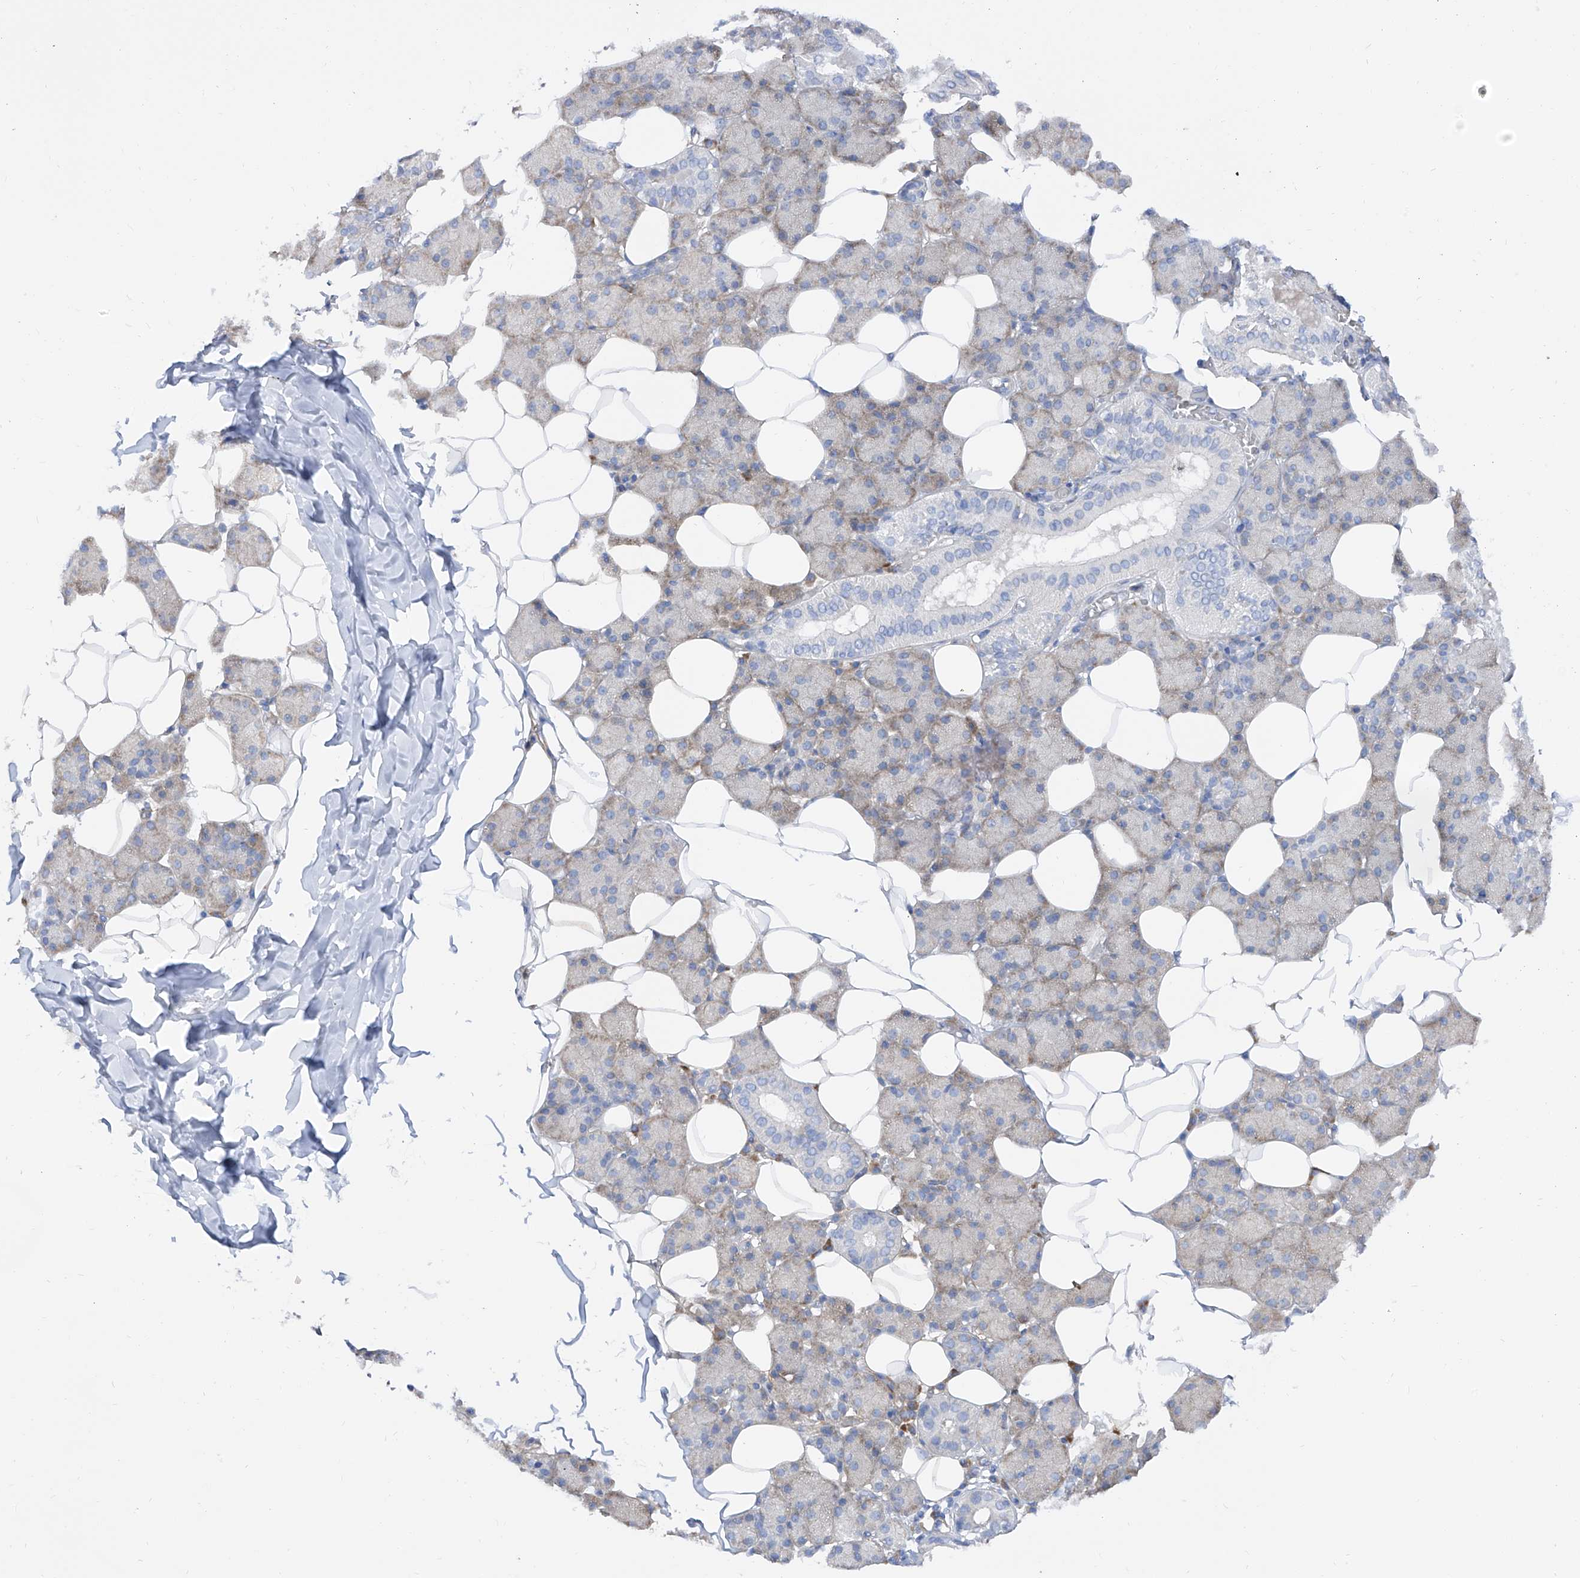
{"staining": {"intensity": "negative", "quantity": "none", "location": "none"}, "tissue": "salivary gland", "cell_type": "Glandular cells", "image_type": "normal", "snomed": [{"axis": "morphology", "description": "Normal tissue, NOS"}, {"axis": "topography", "description": "Salivary gland"}], "caption": "High power microscopy histopathology image of an immunohistochemistry image of unremarkable salivary gland, revealing no significant expression in glandular cells.", "gene": "LCA5", "patient": {"sex": "female", "age": 33}}